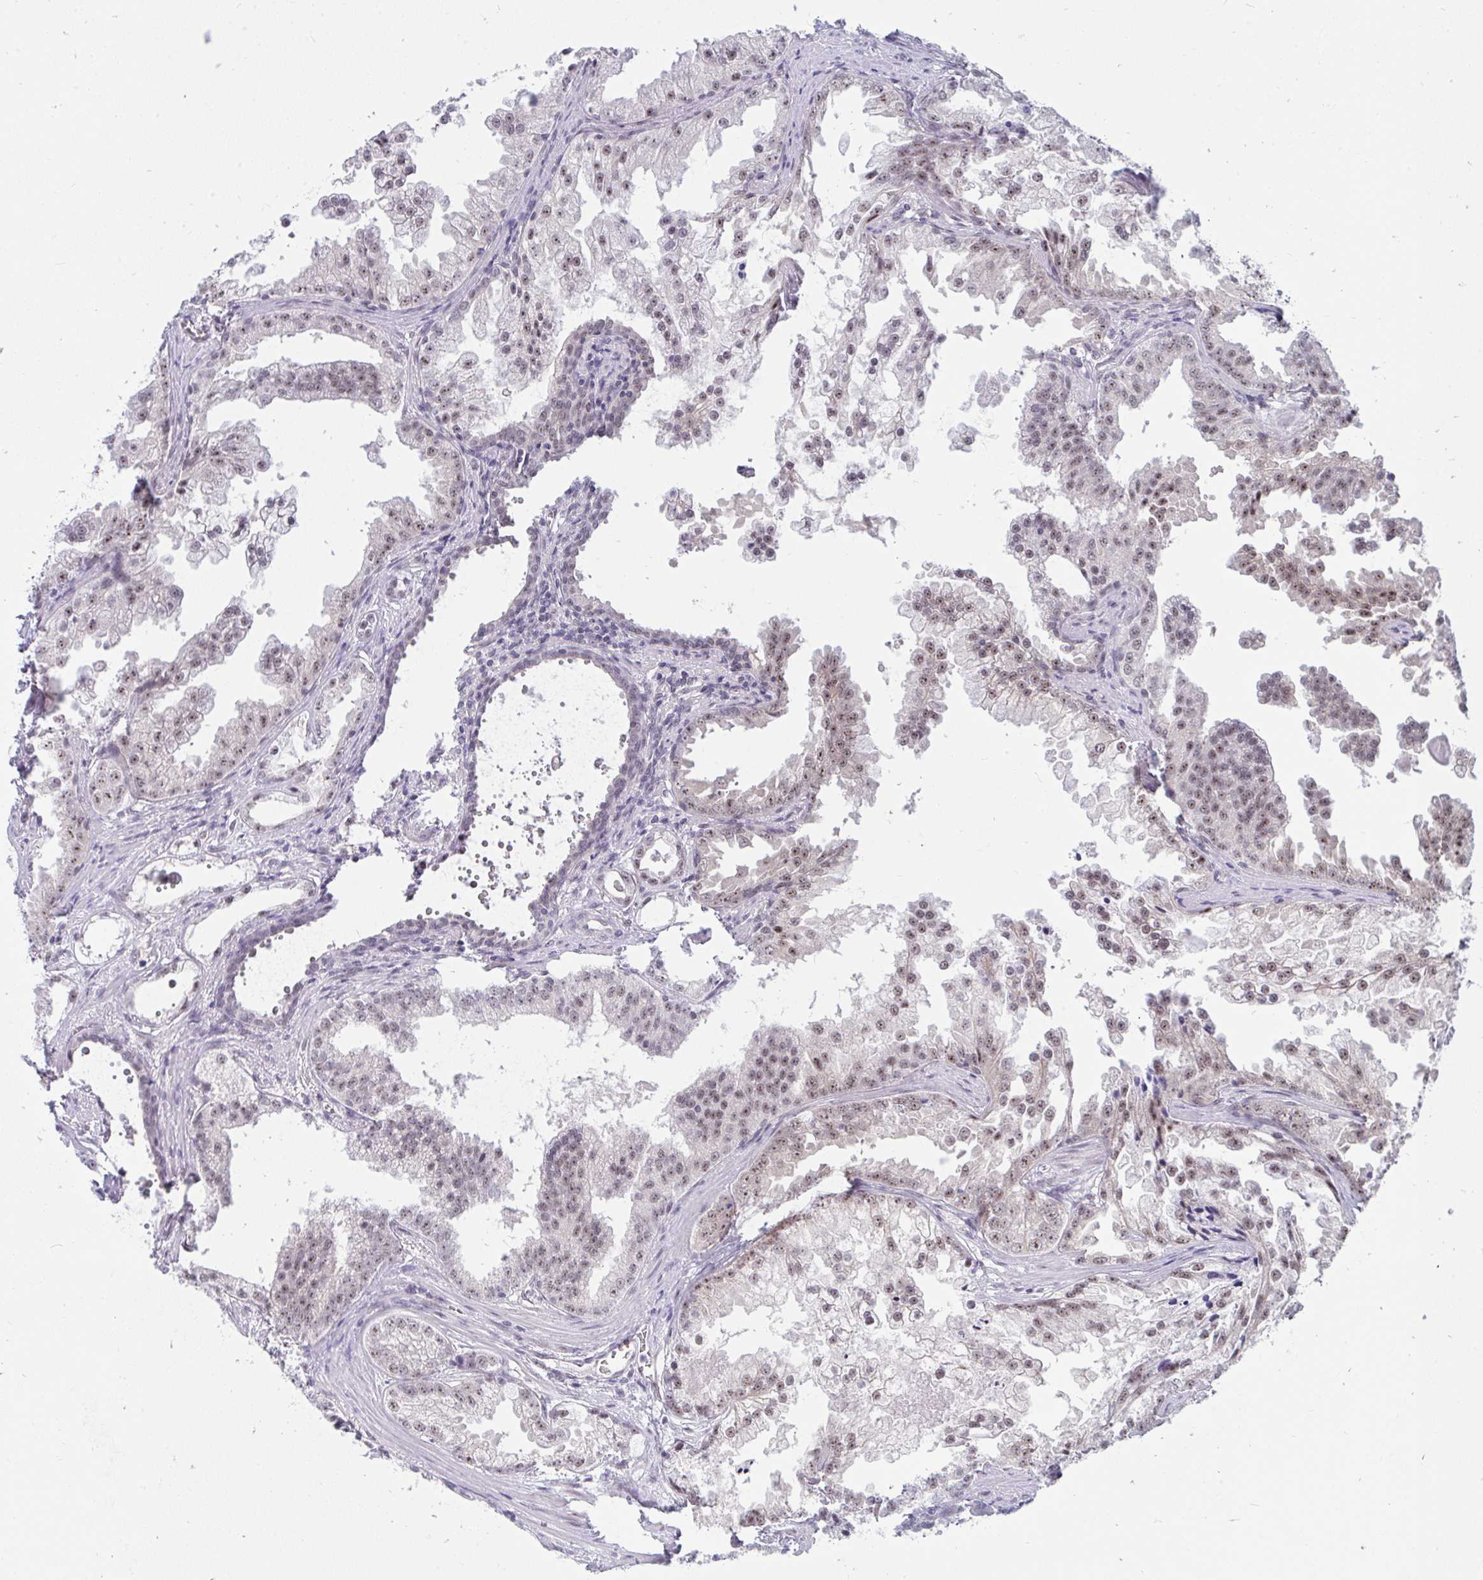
{"staining": {"intensity": "moderate", "quantity": "25%-75%", "location": "nuclear"}, "tissue": "prostate cancer", "cell_type": "Tumor cells", "image_type": "cancer", "snomed": [{"axis": "morphology", "description": "Adenocarcinoma, Low grade"}, {"axis": "topography", "description": "Prostate"}], "caption": "Moderate nuclear positivity is present in approximately 25%-75% of tumor cells in prostate adenocarcinoma (low-grade). (Stains: DAB in brown, nuclei in blue, Microscopy: brightfield microscopy at high magnification).", "gene": "PRR14", "patient": {"sex": "male", "age": 65}}